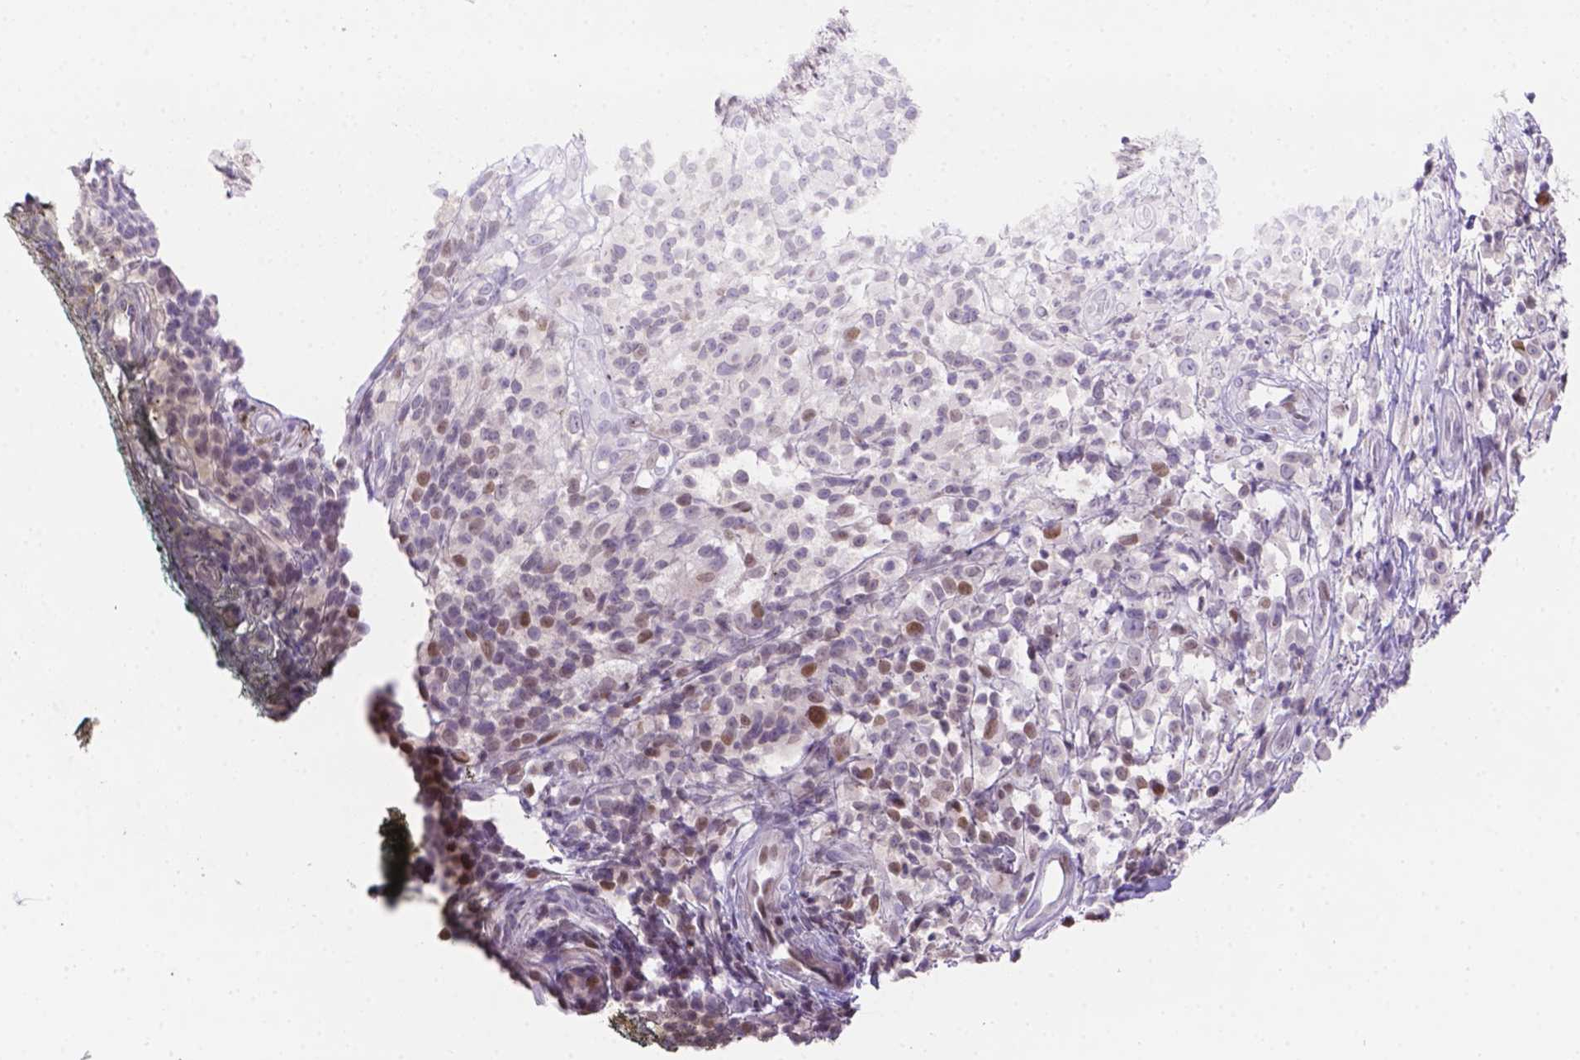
{"staining": {"intensity": "moderate", "quantity": "<25%", "location": "nuclear"}, "tissue": "melanoma", "cell_type": "Tumor cells", "image_type": "cancer", "snomed": [{"axis": "morphology", "description": "Malignant melanoma, NOS"}, {"axis": "topography", "description": "Skin"}], "caption": "The histopathology image demonstrates immunohistochemical staining of malignant melanoma. There is moderate nuclear positivity is present in about <25% of tumor cells. (DAB (3,3'-diaminobenzidine) IHC with brightfield microscopy, high magnification).", "gene": "DMWD", "patient": {"sex": "male", "age": 85}}